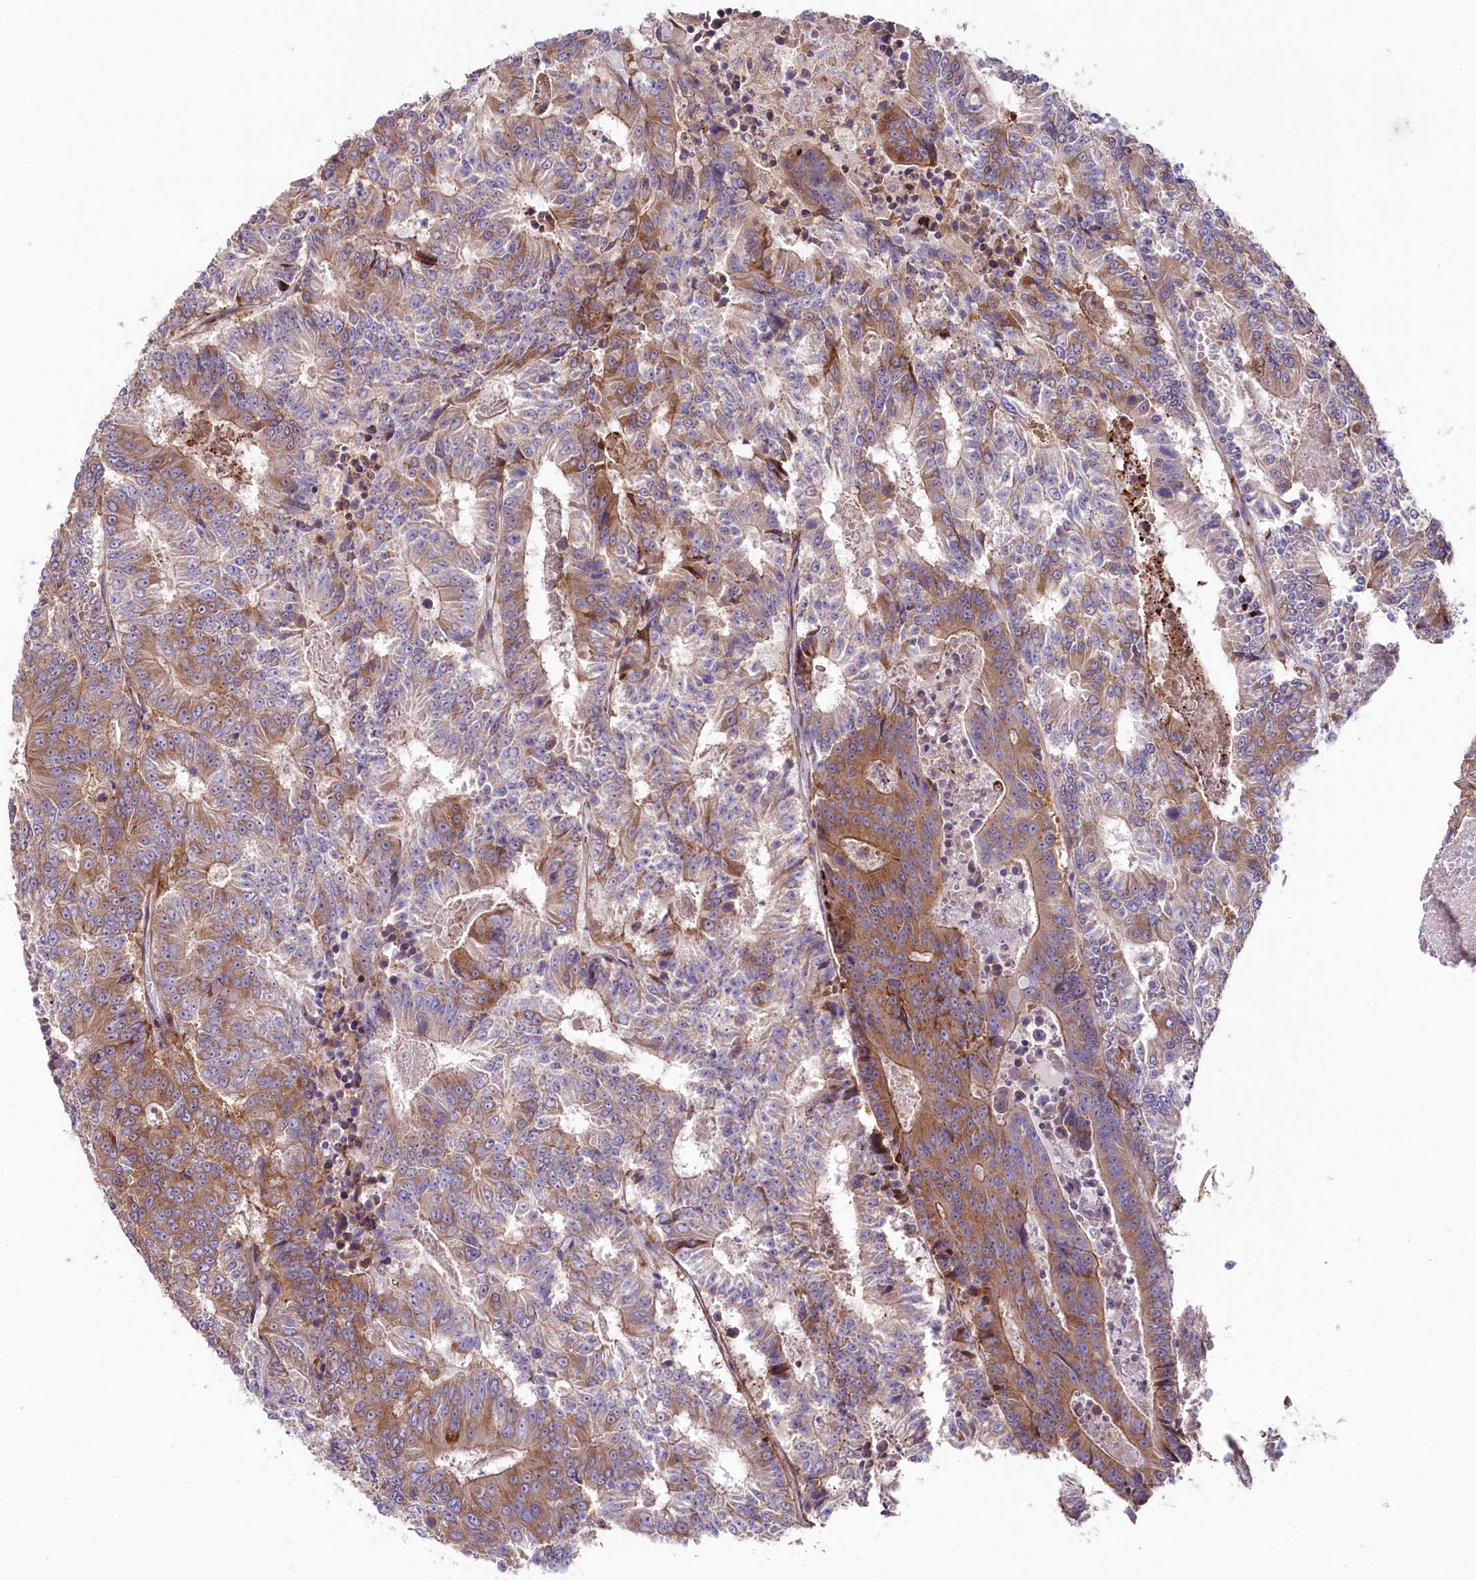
{"staining": {"intensity": "moderate", "quantity": ">75%", "location": "cytoplasmic/membranous"}, "tissue": "colorectal cancer", "cell_type": "Tumor cells", "image_type": "cancer", "snomed": [{"axis": "morphology", "description": "Adenocarcinoma, NOS"}, {"axis": "topography", "description": "Colon"}], "caption": "Immunohistochemical staining of human colorectal cancer displays medium levels of moderate cytoplasmic/membranous protein expression in about >75% of tumor cells. (Brightfield microscopy of DAB IHC at high magnification).", "gene": "STX6", "patient": {"sex": "male", "age": 83}}